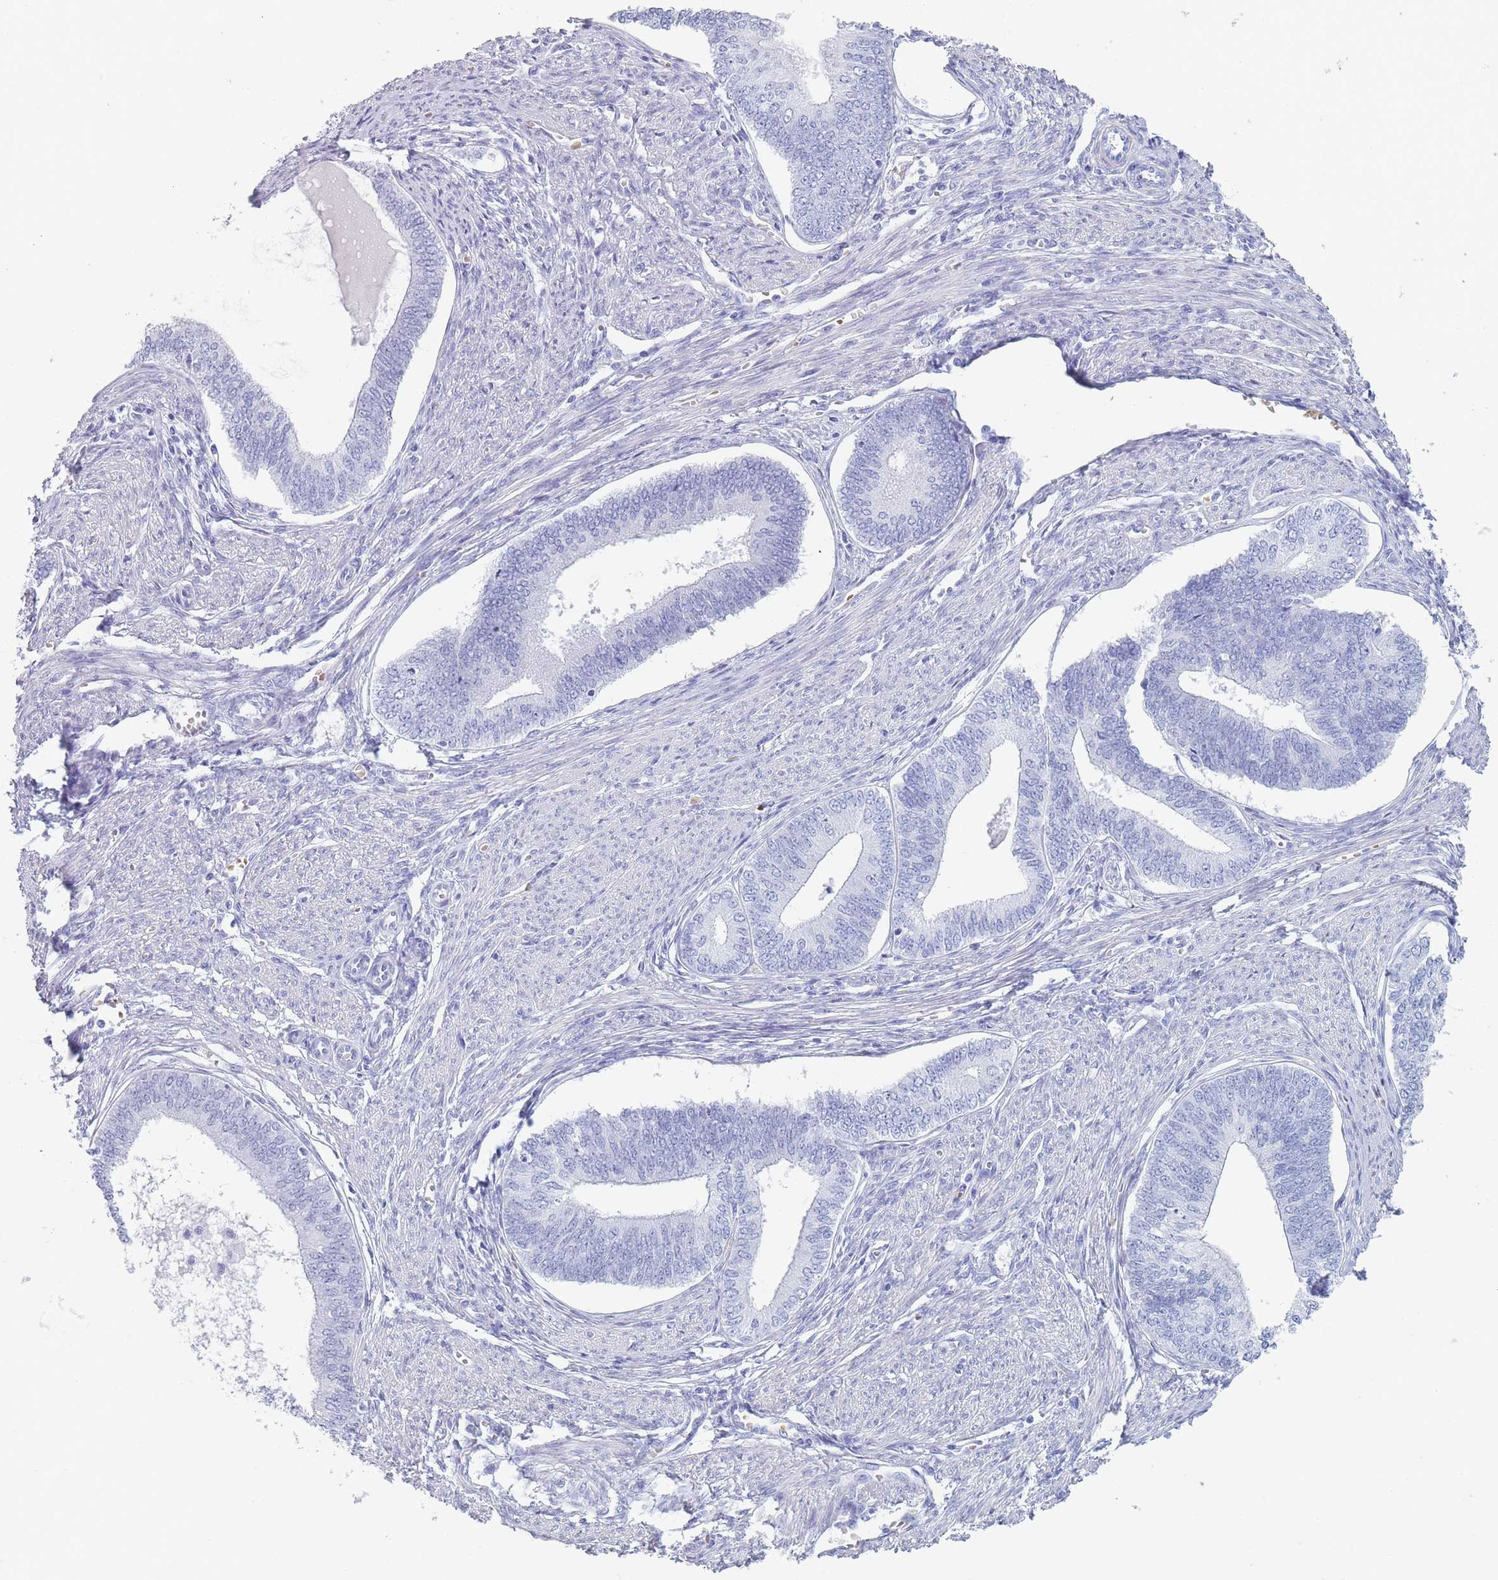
{"staining": {"intensity": "negative", "quantity": "none", "location": "none"}, "tissue": "endometrial cancer", "cell_type": "Tumor cells", "image_type": "cancer", "snomed": [{"axis": "morphology", "description": "Adenocarcinoma, NOS"}, {"axis": "topography", "description": "Endometrium"}], "caption": "A high-resolution photomicrograph shows immunohistochemistry (IHC) staining of endometrial adenocarcinoma, which reveals no significant positivity in tumor cells.", "gene": "OR5D16", "patient": {"sex": "female", "age": 68}}